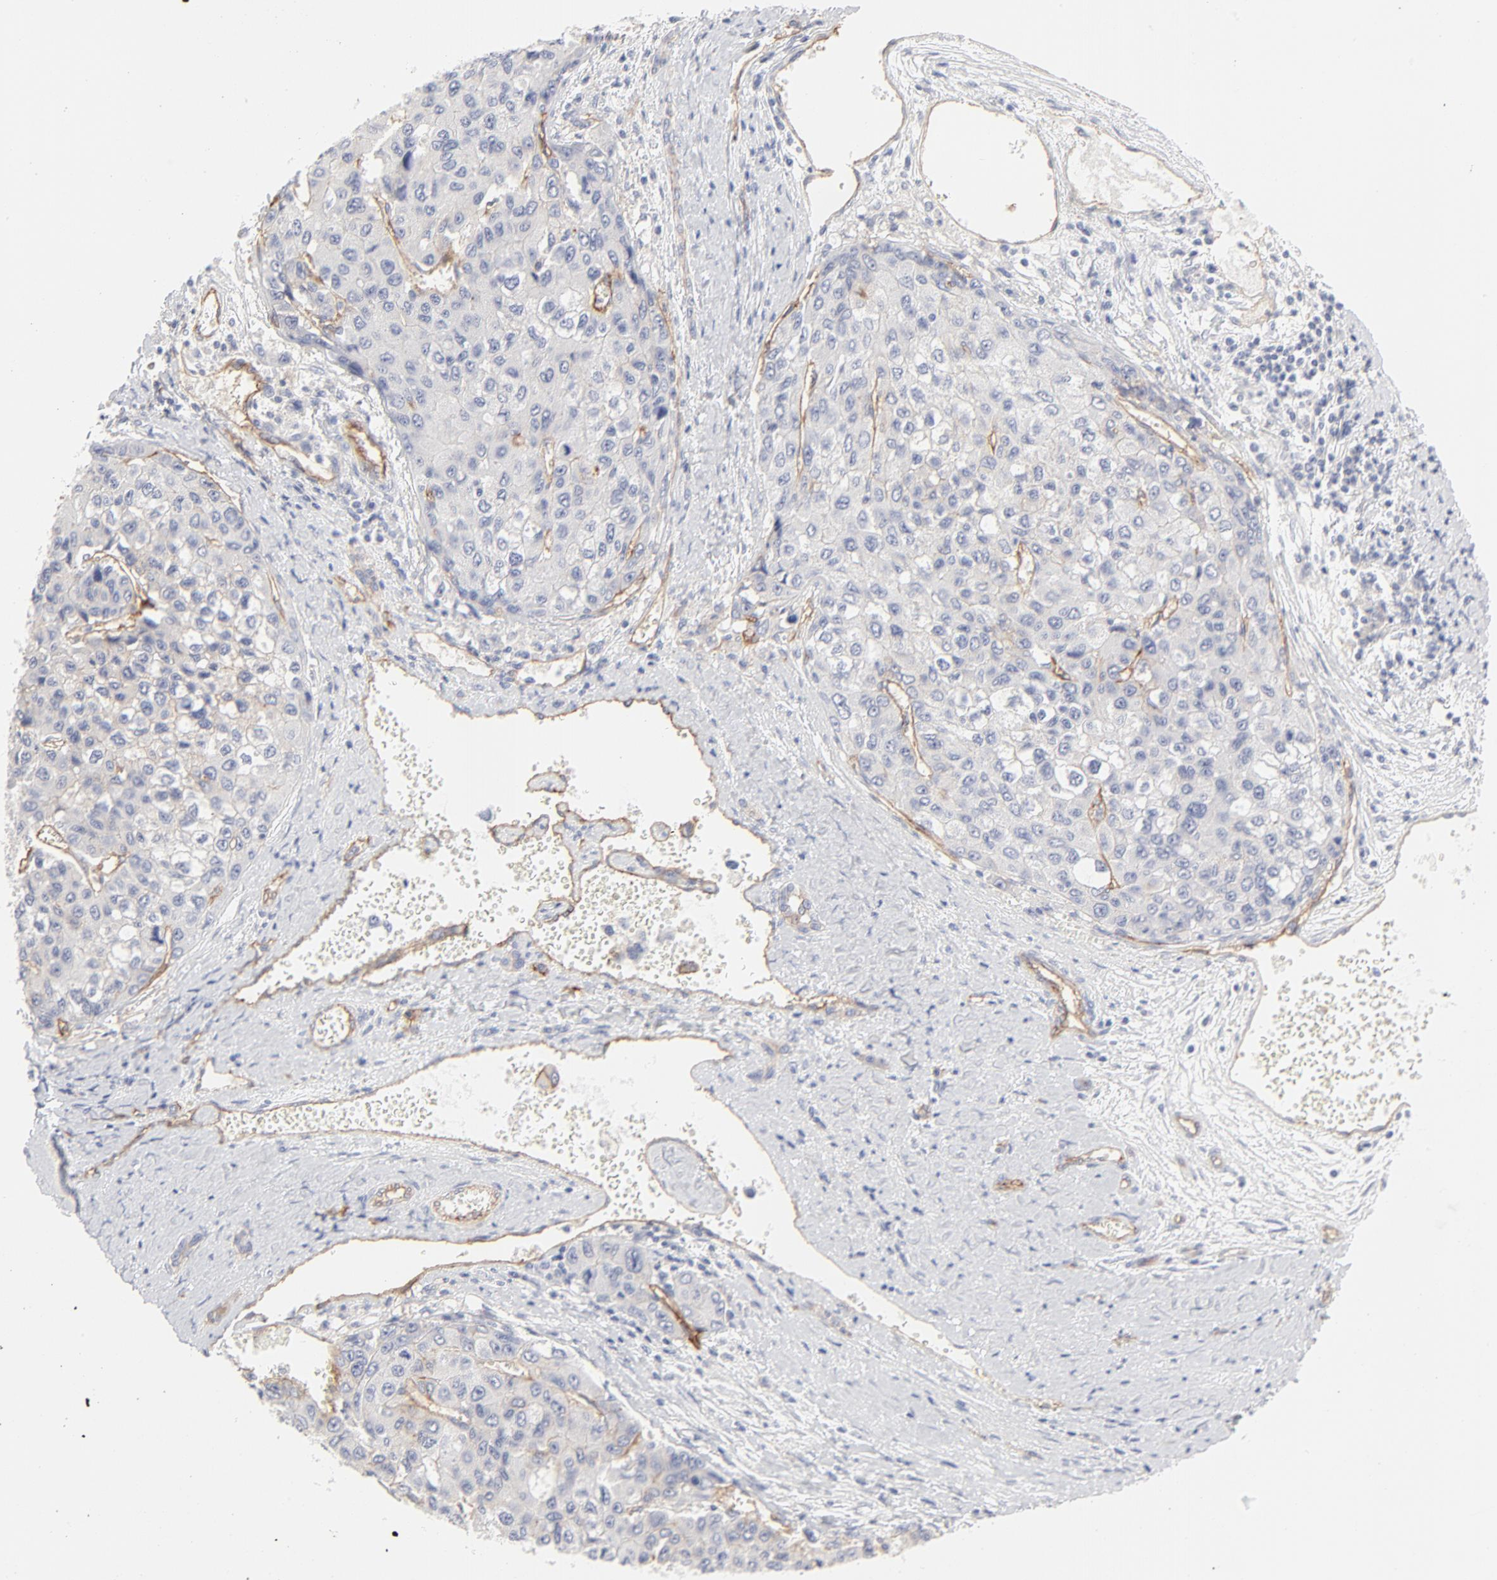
{"staining": {"intensity": "negative", "quantity": "none", "location": "none"}, "tissue": "liver cancer", "cell_type": "Tumor cells", "image_type": "cancer", "snomed": [{"axis": "morphology", "description": "Carcinoma, Hepatocellular, NOS"}, {"axis": "topography", "description": "Liver"}], "caption": "Liver cancer (hepatocellular carcinoma) stained for a protein using IHC displays no expression tumor cells.", "gene": "ITGA5", "patient": {"sex": "female", "age": 66}}